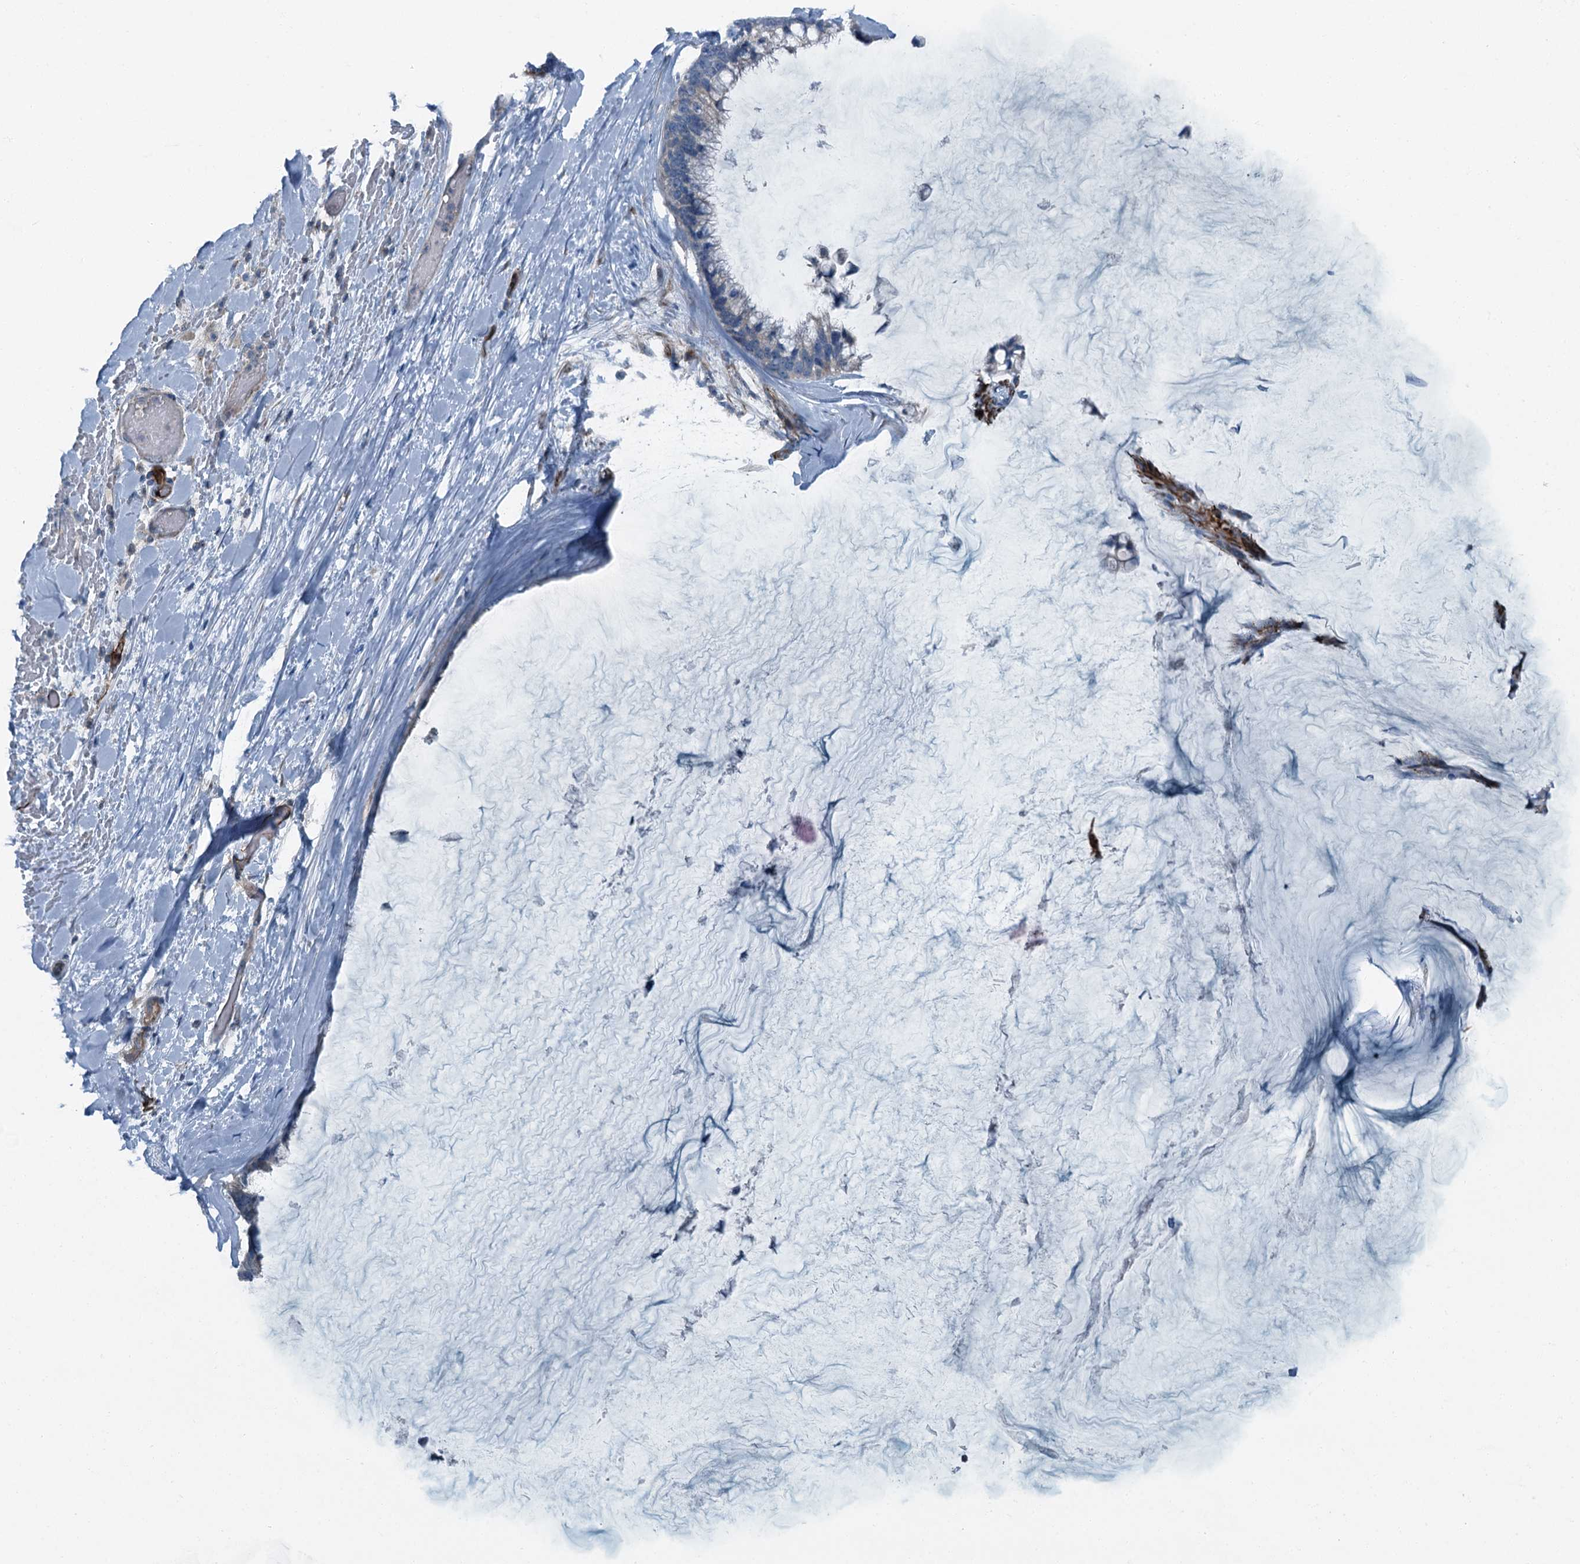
{"staining": {"intensity": "negative", "quantity": "none", "location": "none"}, "tissue": "ovarian cancer", "cell_type": "Tumor cells", "image_type": "cancer", "snomed": [{"axis": "morphology", "description": "Cystadenocarcinoma, mucinous, NOS"}, {"axis": "topography", "description": "Ovary"}], "caption": "Histopathology image shows no significant protein positivity in tumor cells of ovarian mucinous cystadenocarcinoma.", "gene": "AXL", "patient": {"sex": "female", "age": 39}}